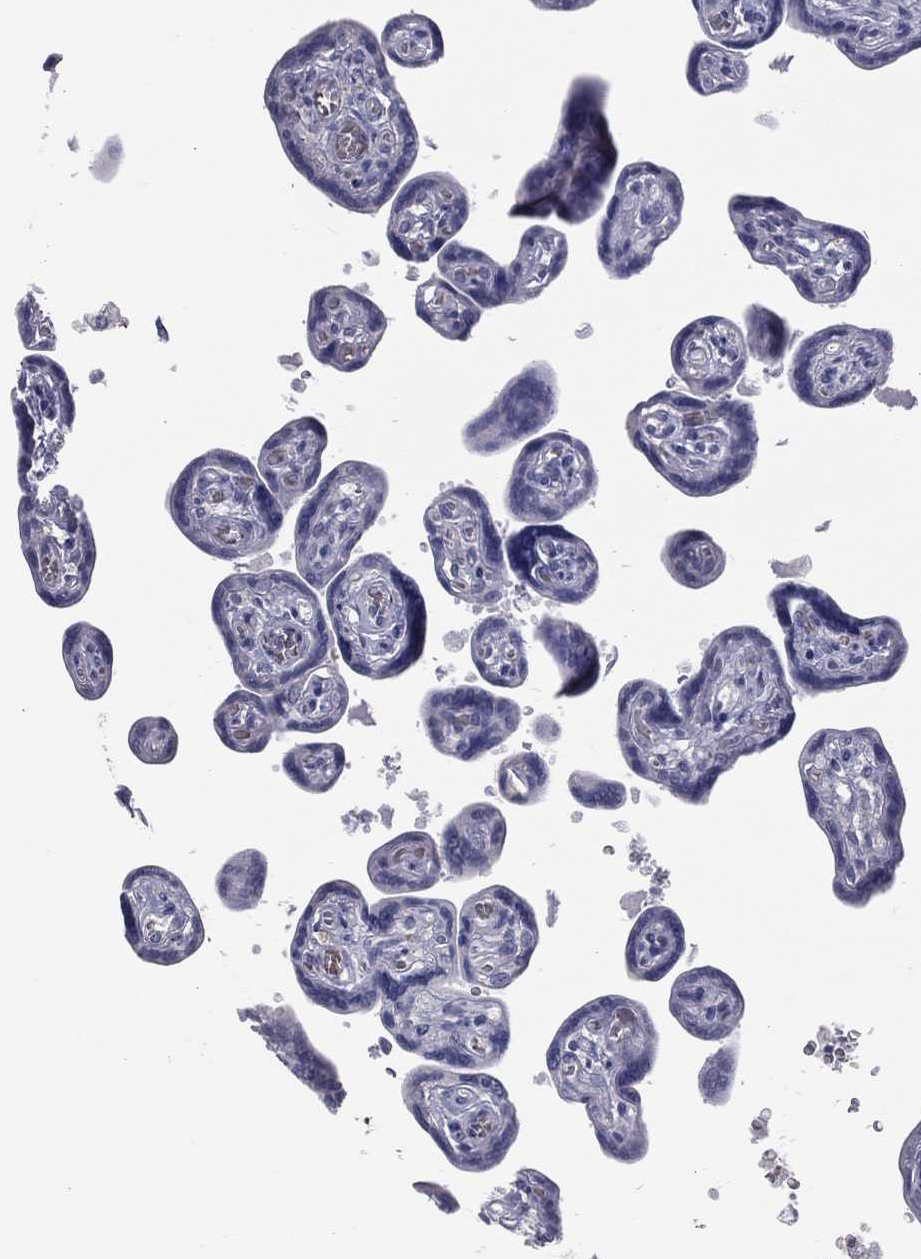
{"staining": {"intensity": "negative", "quantity": "none", "location": "none"}, "tissue": "placenta", "cell_type": "Decidual cells", "image_type": "normal", "snomed": [{"axis": "morphology", "description": "Normal tissue, NOS"}, {"axis": "topography", "description": "Placenta"}], "caption": "A high-resolution histopathology image shows immunohistochemistry staining of benign placenta, which shows no significant expression in decidual cells.", "gene": "ESX1", "patient": {"sex": "female", "age": 32}}